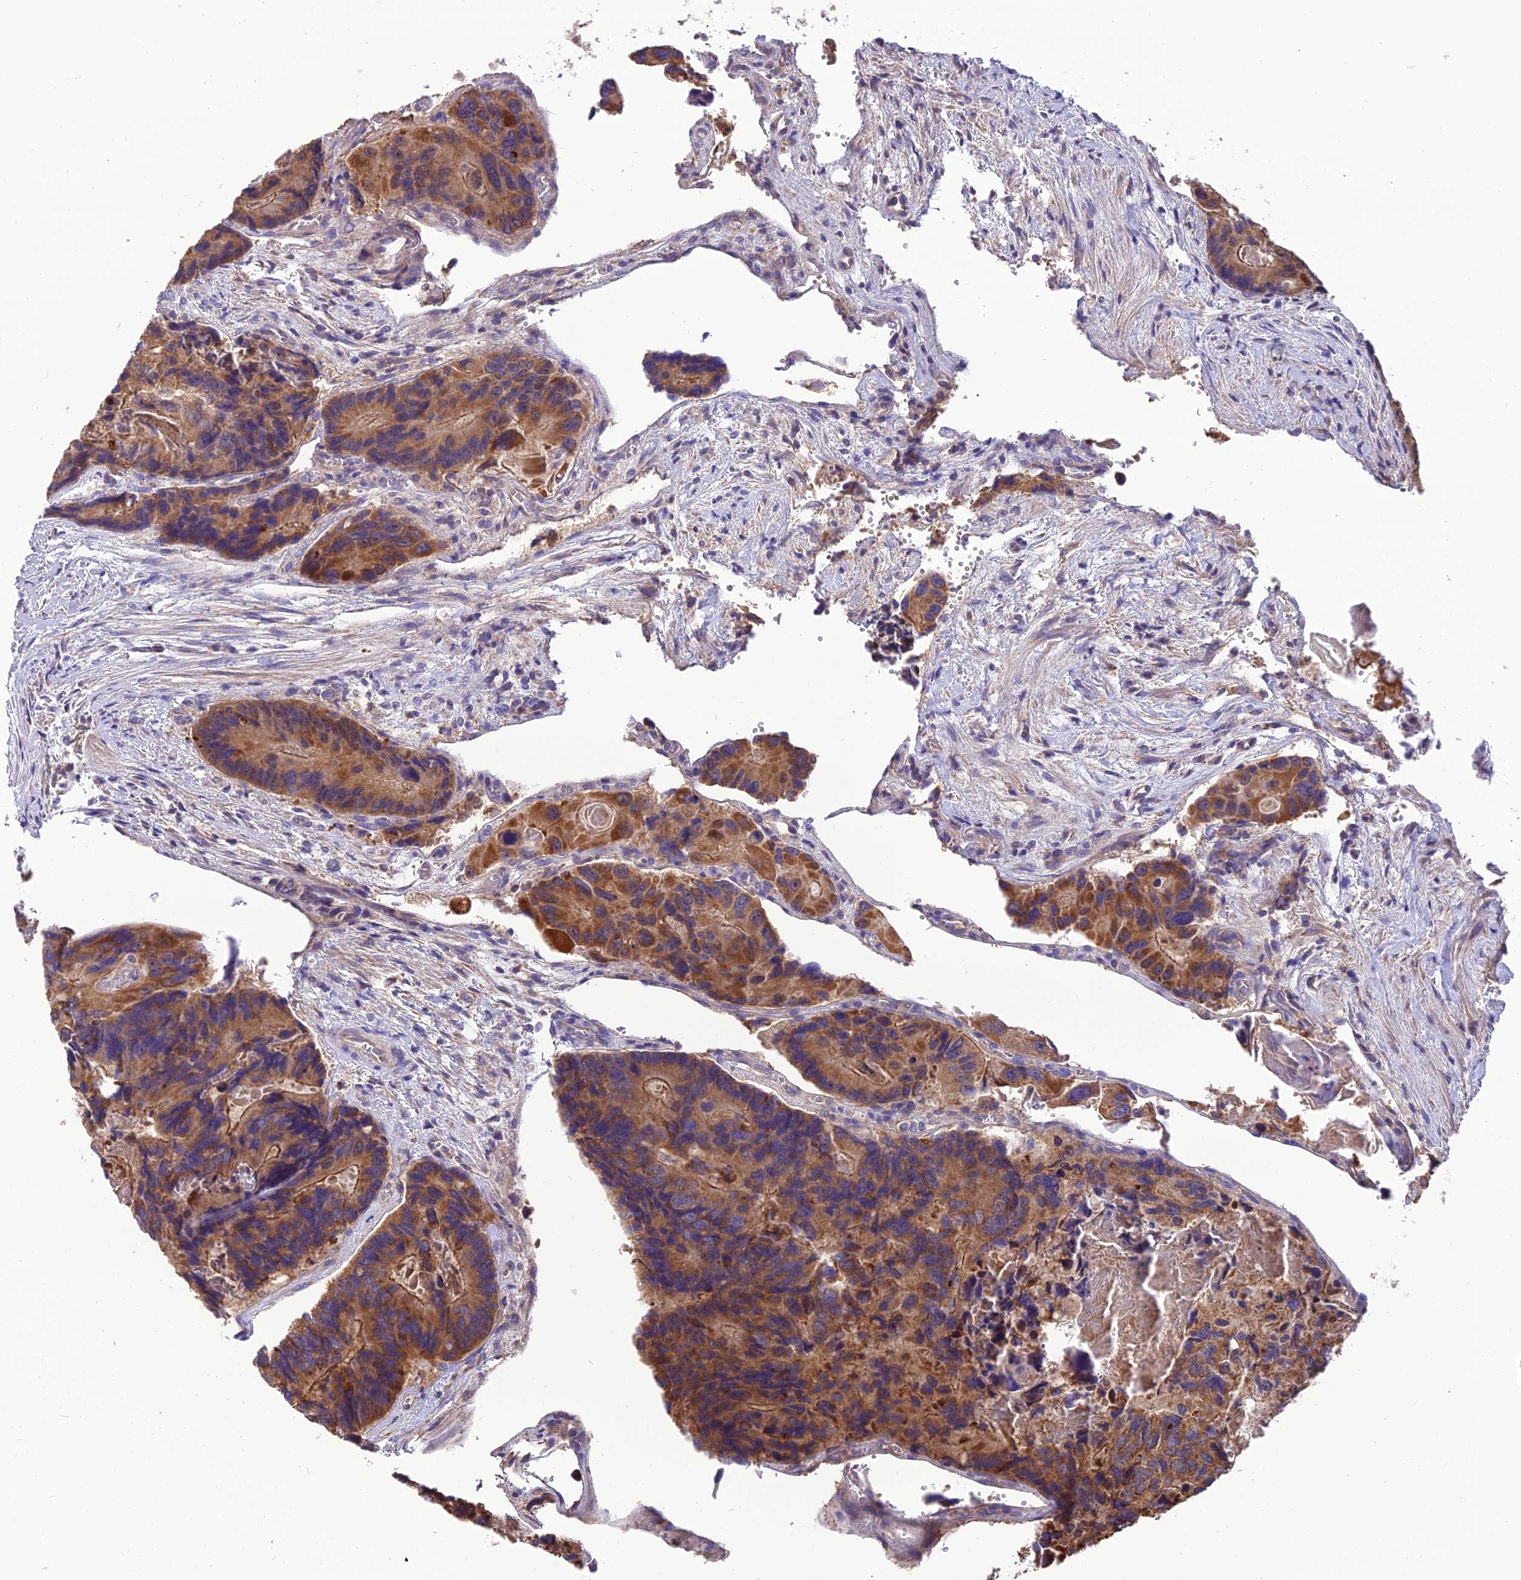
{"staining": {"intensity": "moderate", "quantity": ">75%", "location": "cytoplasmic/membranous"}, "tissue": "colorectal cancer", "cell_type": "Tumor cells", "image_type": "cancer", "snomed": [{"axis": "morphology", "description": "Adenocarcinoma, NOS"}, {"axis": "topography", "description": "Colon"}], "caption": "Tumor cells display moderate cytoplasmic/membranous positivity in approximately >75% of cells in adenocarcinoma (colorectal).", "gene": "GPD1", "patient": {"sex": "male", "age": 84}}